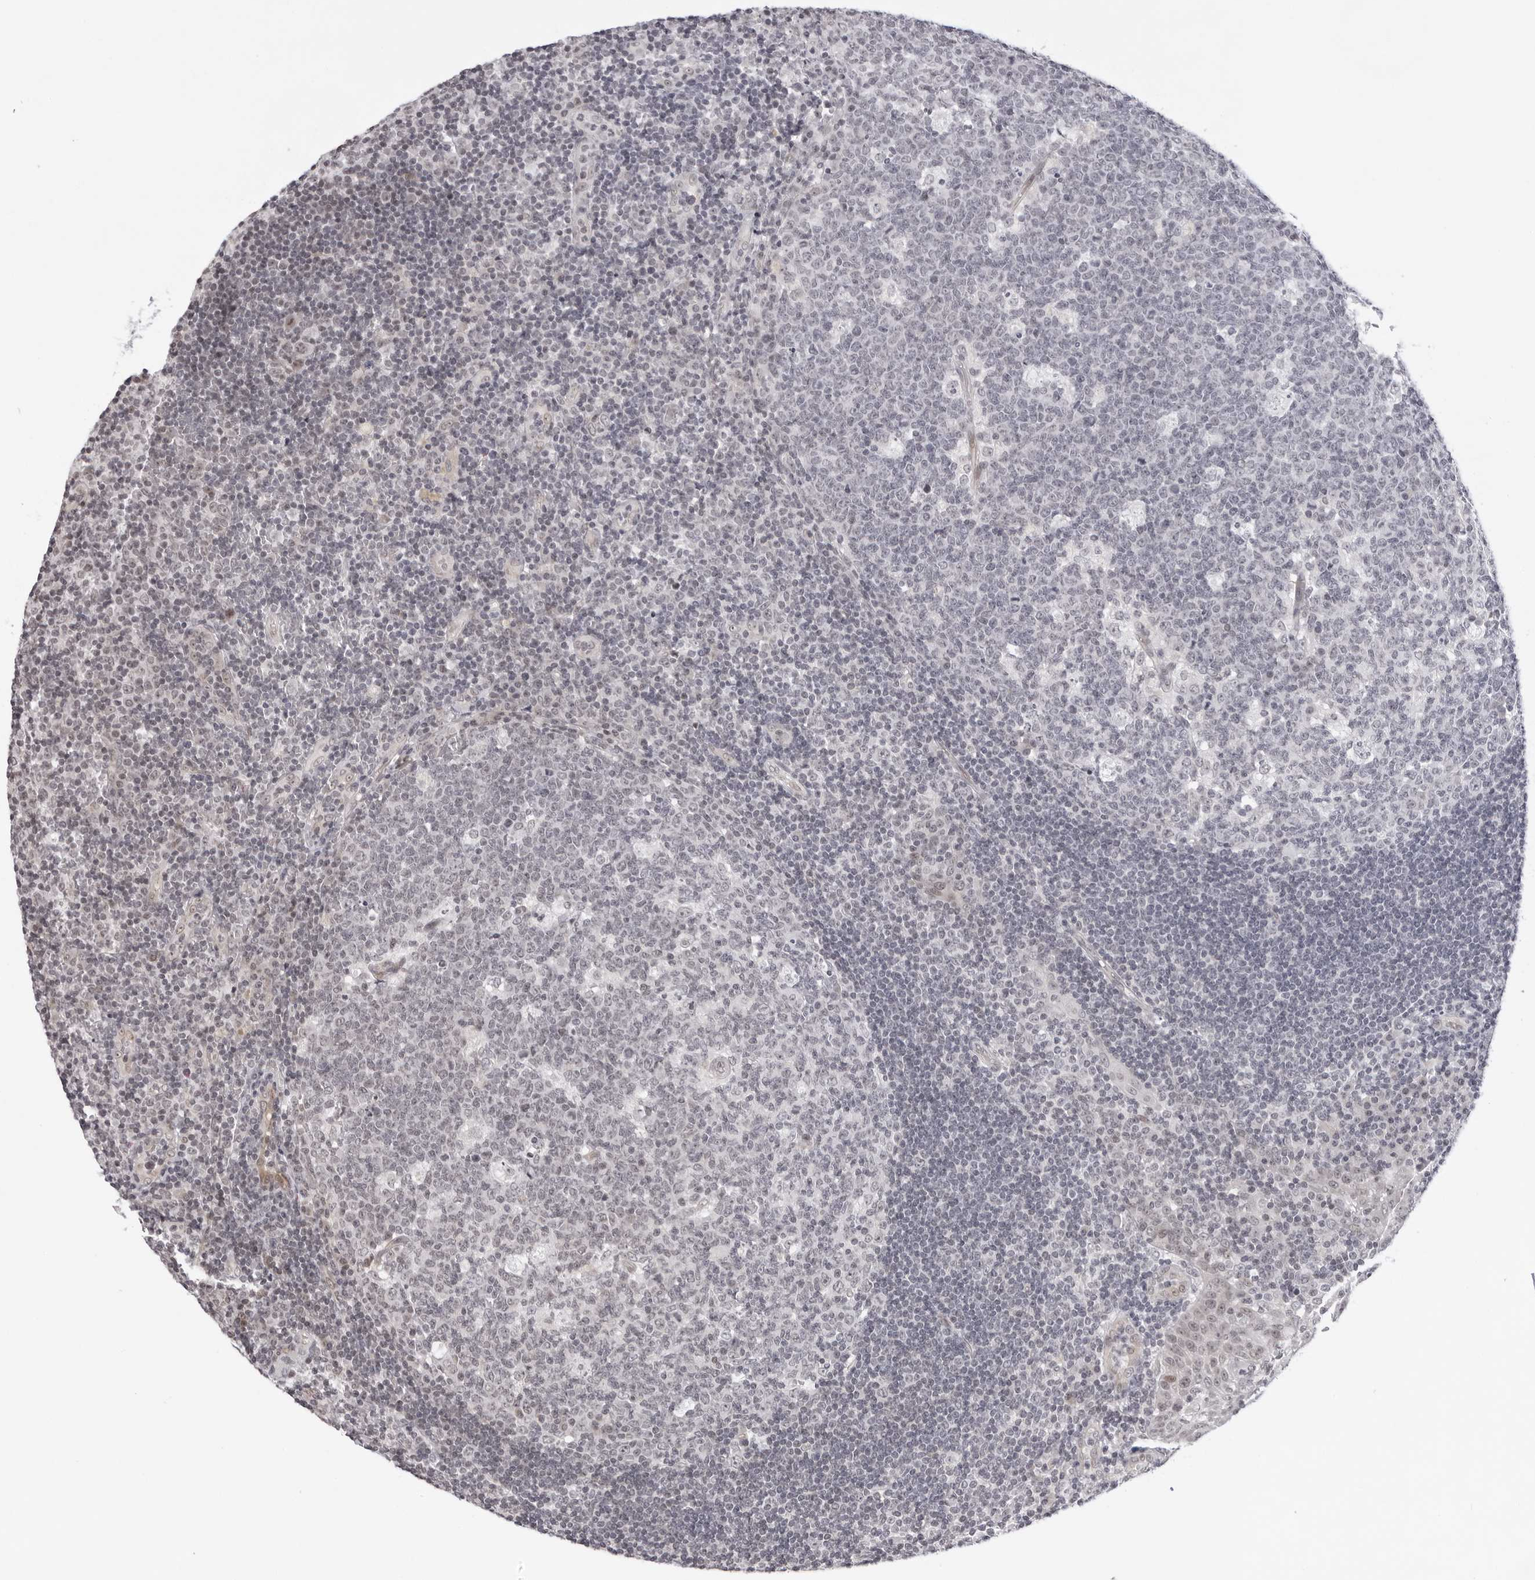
{"staining": {"intensity": "negative", "quantity": "none", "location": "none"}, "tissue": "tonsil", "cell_type": "Germinal center cells", "image_type": "normal", "snomed": [{"axis": "morphology", "description": "Normal tissue, NOS"}, {"axis": "topography", "description": "Tonsil"}], "caption": "Germinal center cells show no significant protein positivity in benign tonsil.", "gene": "ITGB3BP", "patient": {"sex": "female", "age": 40}}